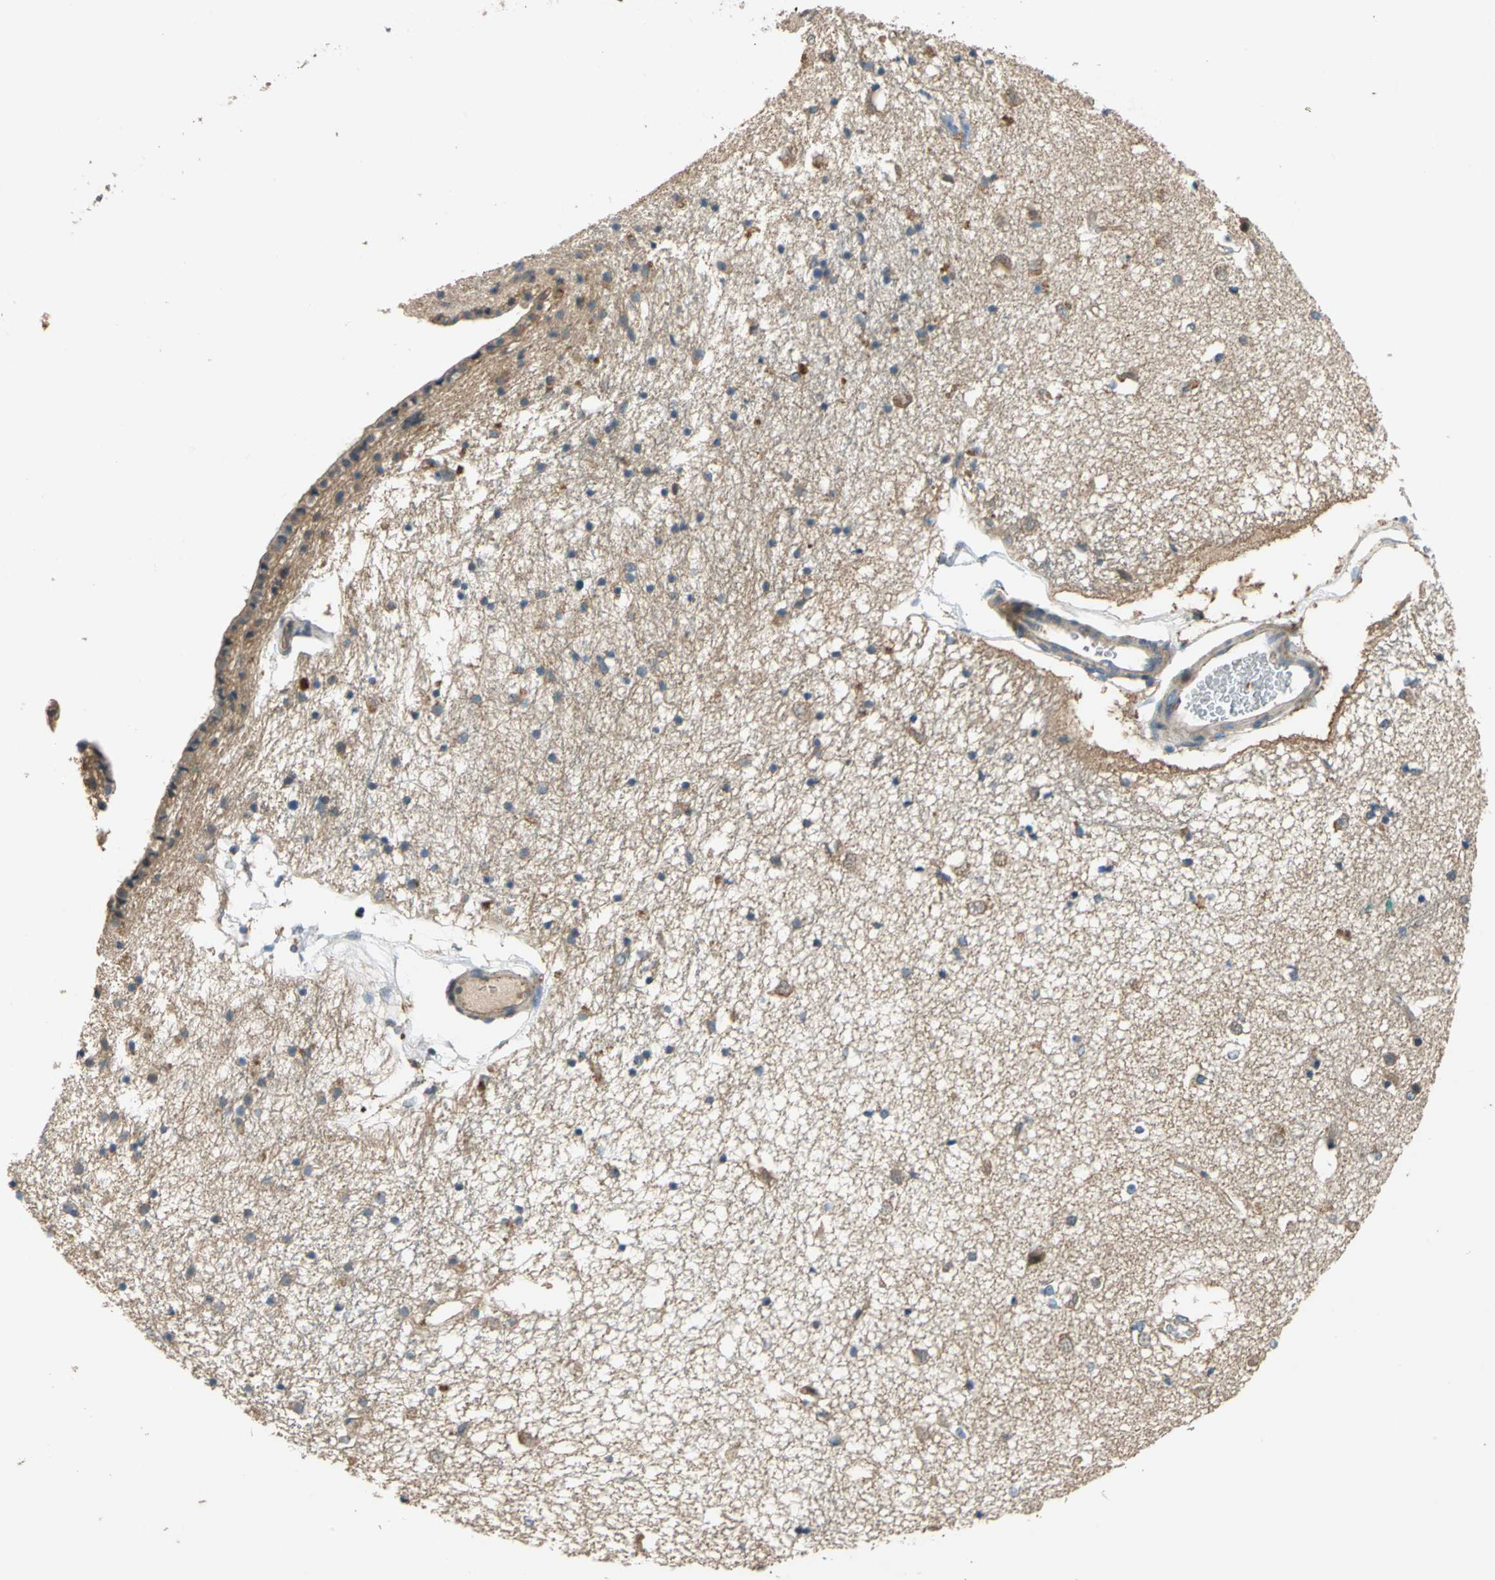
{"staining": {"intensity": "negative", "quantity": "none", "location": "none"}, "tissue": "caudate", "cell_type": "Glial cells", "image_type": "normal", "snomed": [{"axis": "morphology", "description": "Normal tissue, NOS"}, {"axis": "topography", "description": "Lateral ventricle wall"}], "caption": "Immunohistochemistry histopathology image of normal caudate: human caudate stained with DAB demonstrates no significant protein positivity in glial cells.", "gene": "EMCN", "patient": {"sex": "female", "age": 54}}